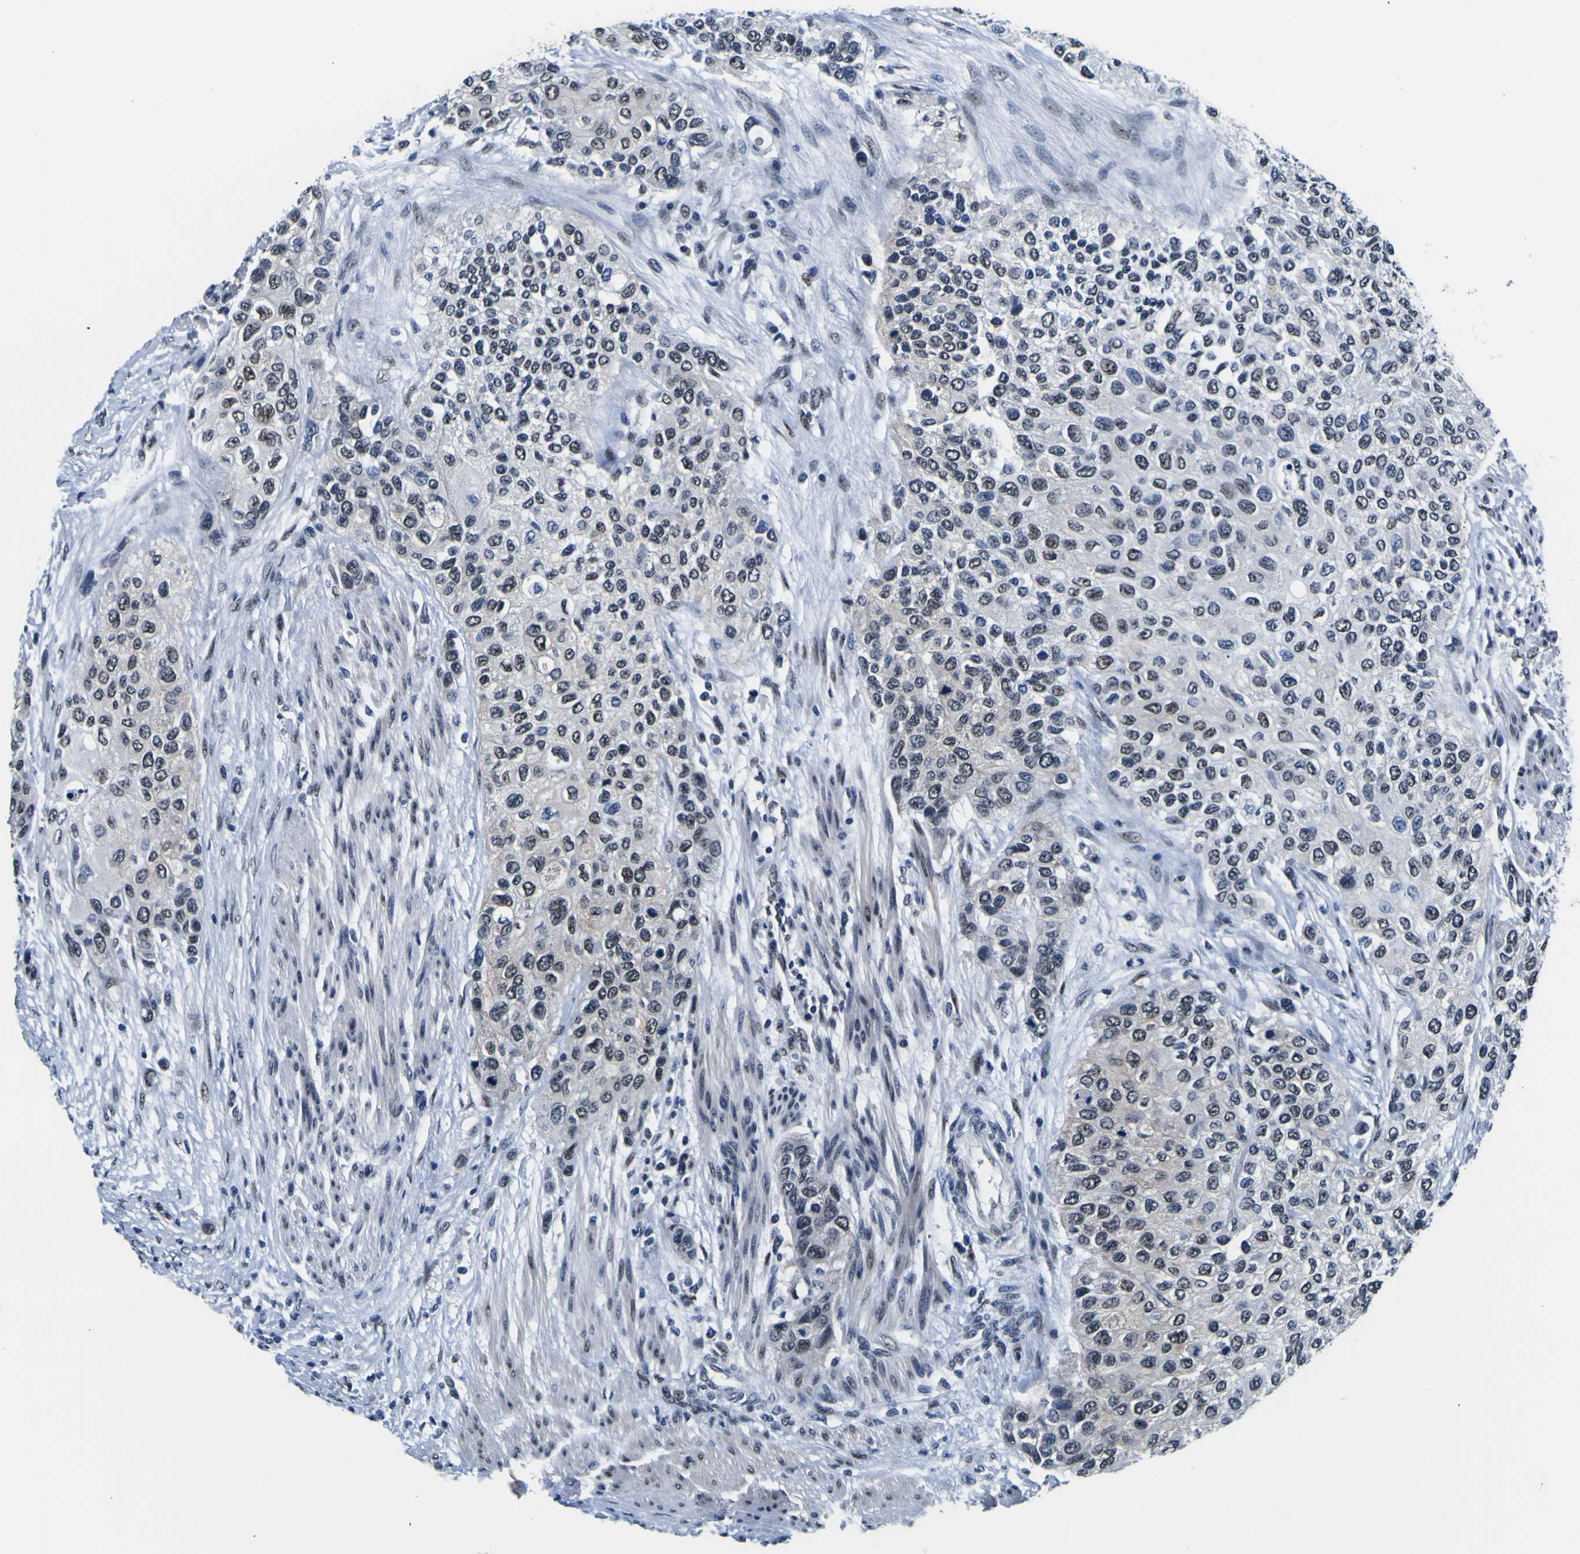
{"staining": {"intensity": "negative", "quantity": "none", "location": "none"}, "tissue": "urothelial cancer", "cell_type": "Tumor cells", "image_type": "cancer", "snomed": [{"axis": "morphology", "description": "Urothelial carcinoma, High grade"}, {"axis": "topography", "description": "Urinary bladder"}], "caption": "High-grade urothelial carcinoma was stained to show a protein in brown. There is no significant staining in tumor cells.", "gene": "CUL4B", "patient": {"sex": "female", "age": 56}}